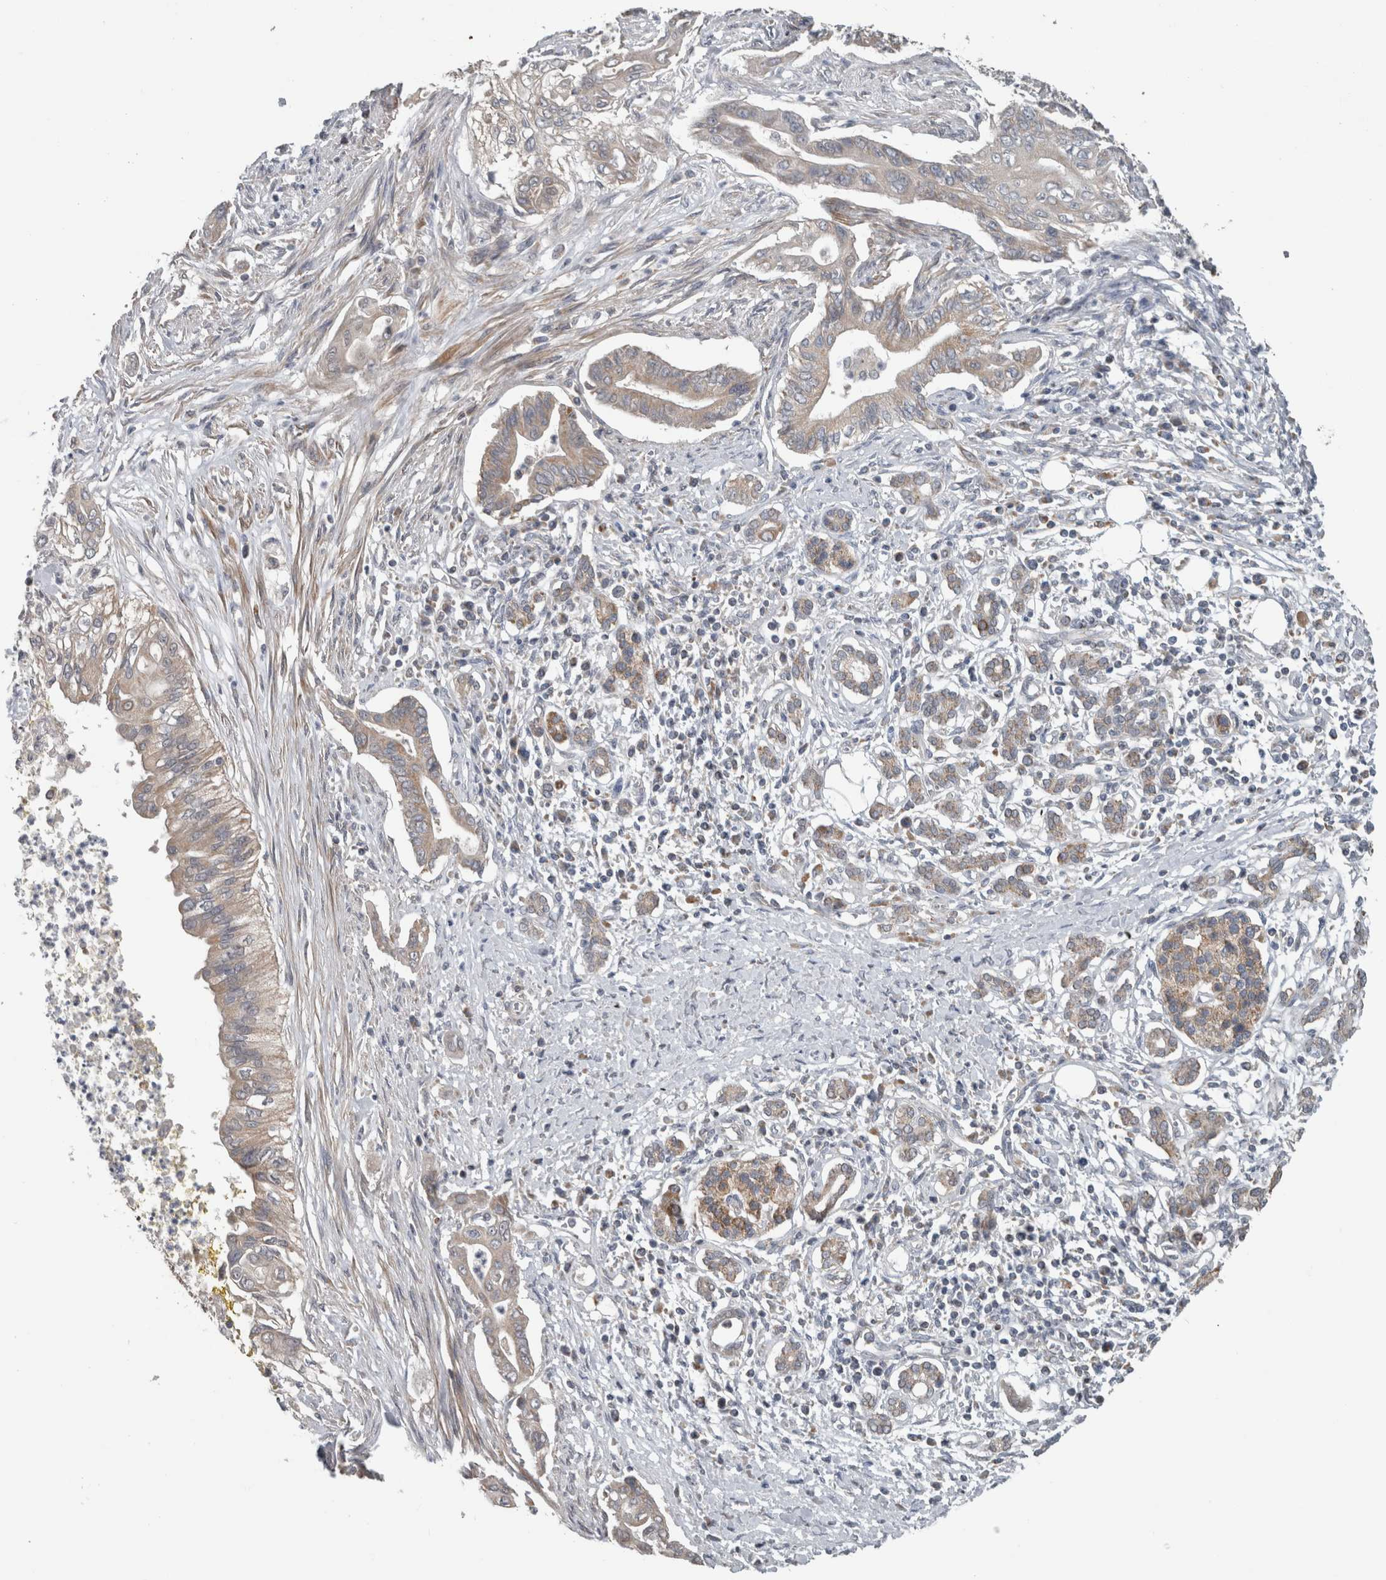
{"staining": {"intensity": "weak", "quantity": ">75%", "location": "cytoplasmic/membranous"}, "tissue": "pancreatic cancer", "cell_type": "Tumor cells", "image_type": "cancer", "snomed": [{"axis": "morphology", "description": "Adenocarcinoma, NOS"}, {"axis": "topography", "description": "Pancreas"}], "caption": "There is low levels of weak cytoplasmic/membranous positivity in tumor cells of adenocarcinoma (pancreatic), as demonstrated by immunohistochemical staining (brown color).", "gene": "ARMC1", "patient": {"sex": "male", "age": 58}}